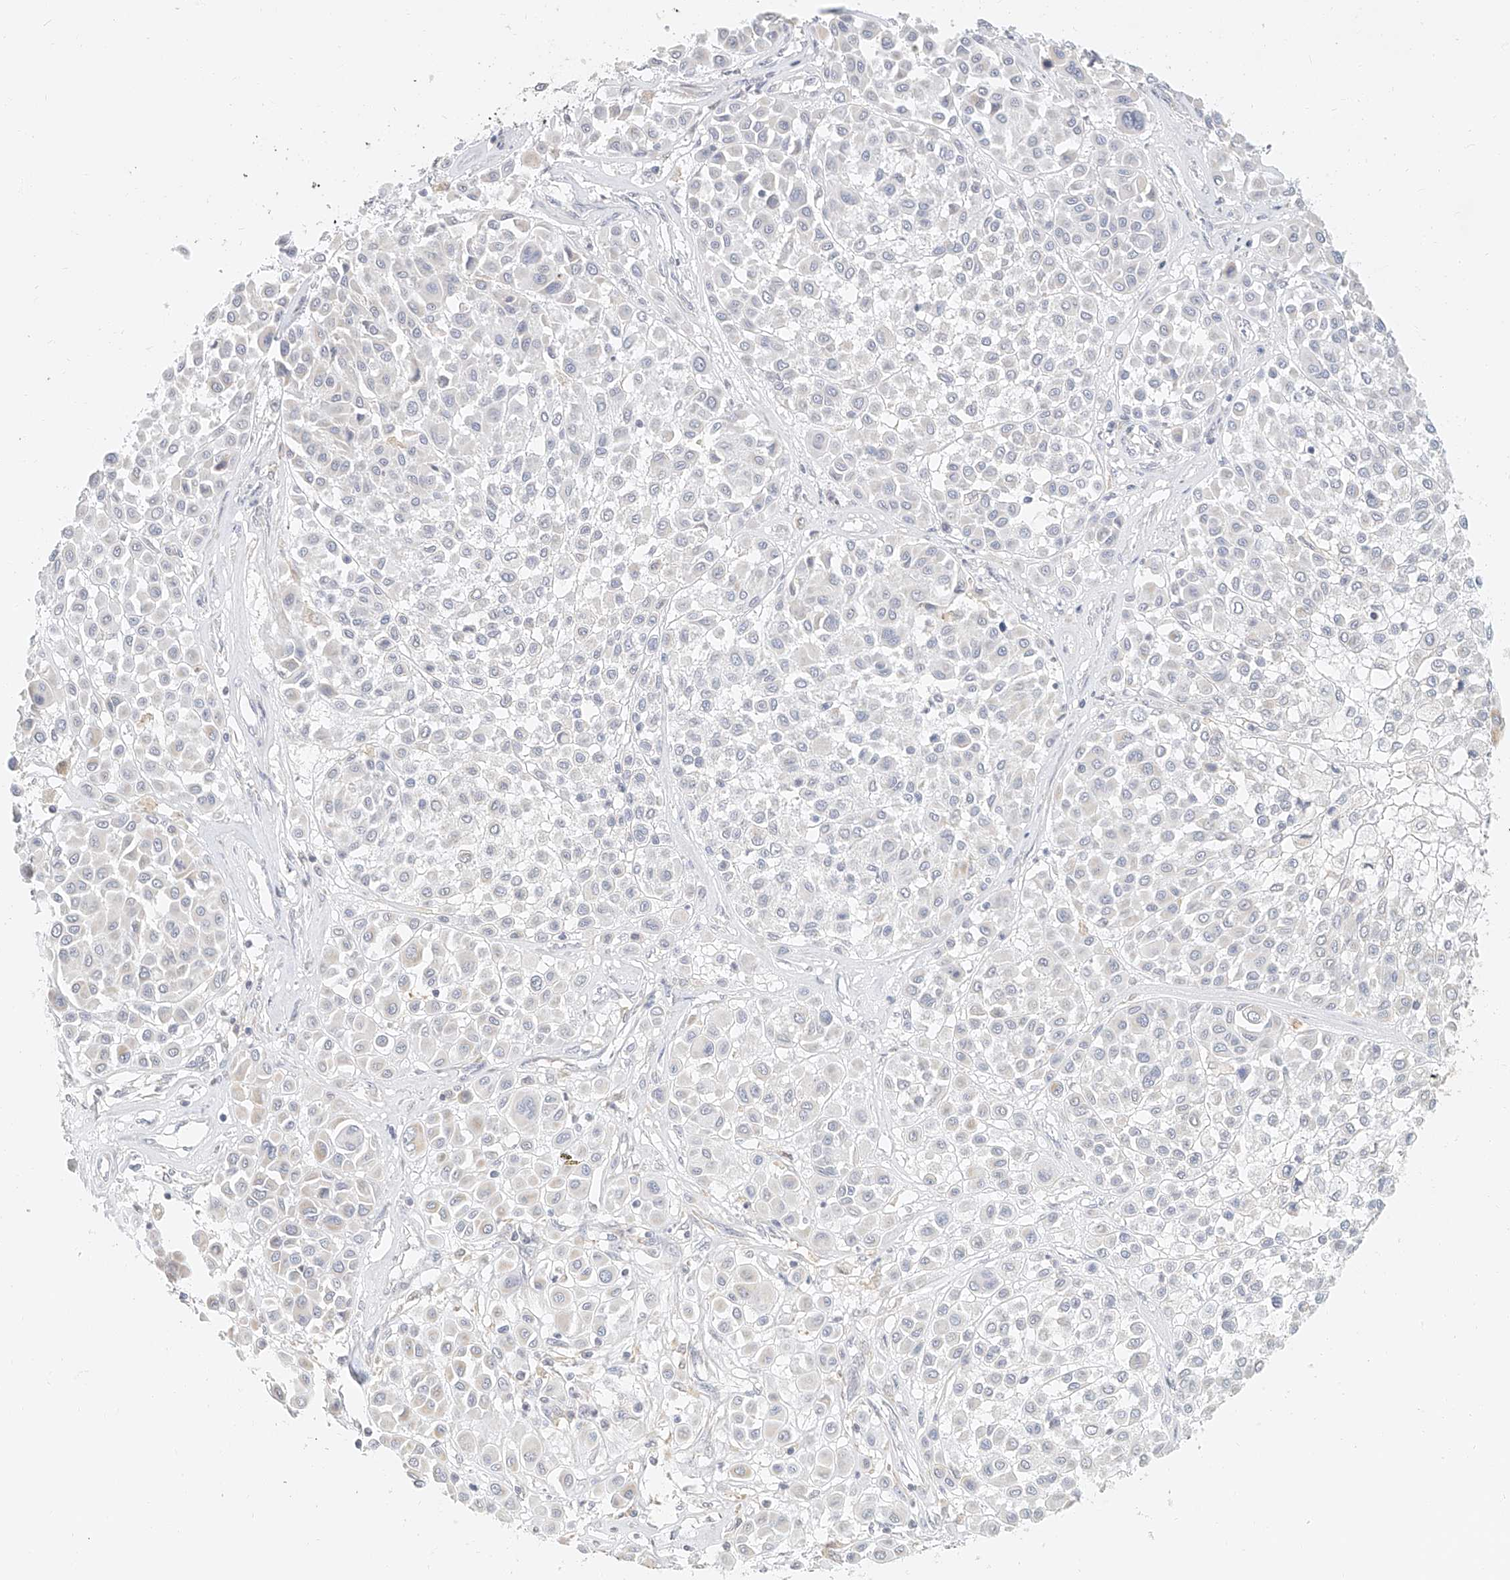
{"staining": {"intensity": "negative", "quantity": "none", "location": "none"}, "tissue": "melanoma", "cell_type": "Tumor cells", "image_type": "cancer", "snomed": [{"axis": "morphology", "description": "Malignant melanoma, Metastatic site"}, {"axis": "topography", "description": "Soft tissue"}], "caption": "Tumor cells are negative for brown protein staining in malignant melanoma (metastatic site).", "gene": "CXorf58", "patient": {"sex": "male", "age": 41}}